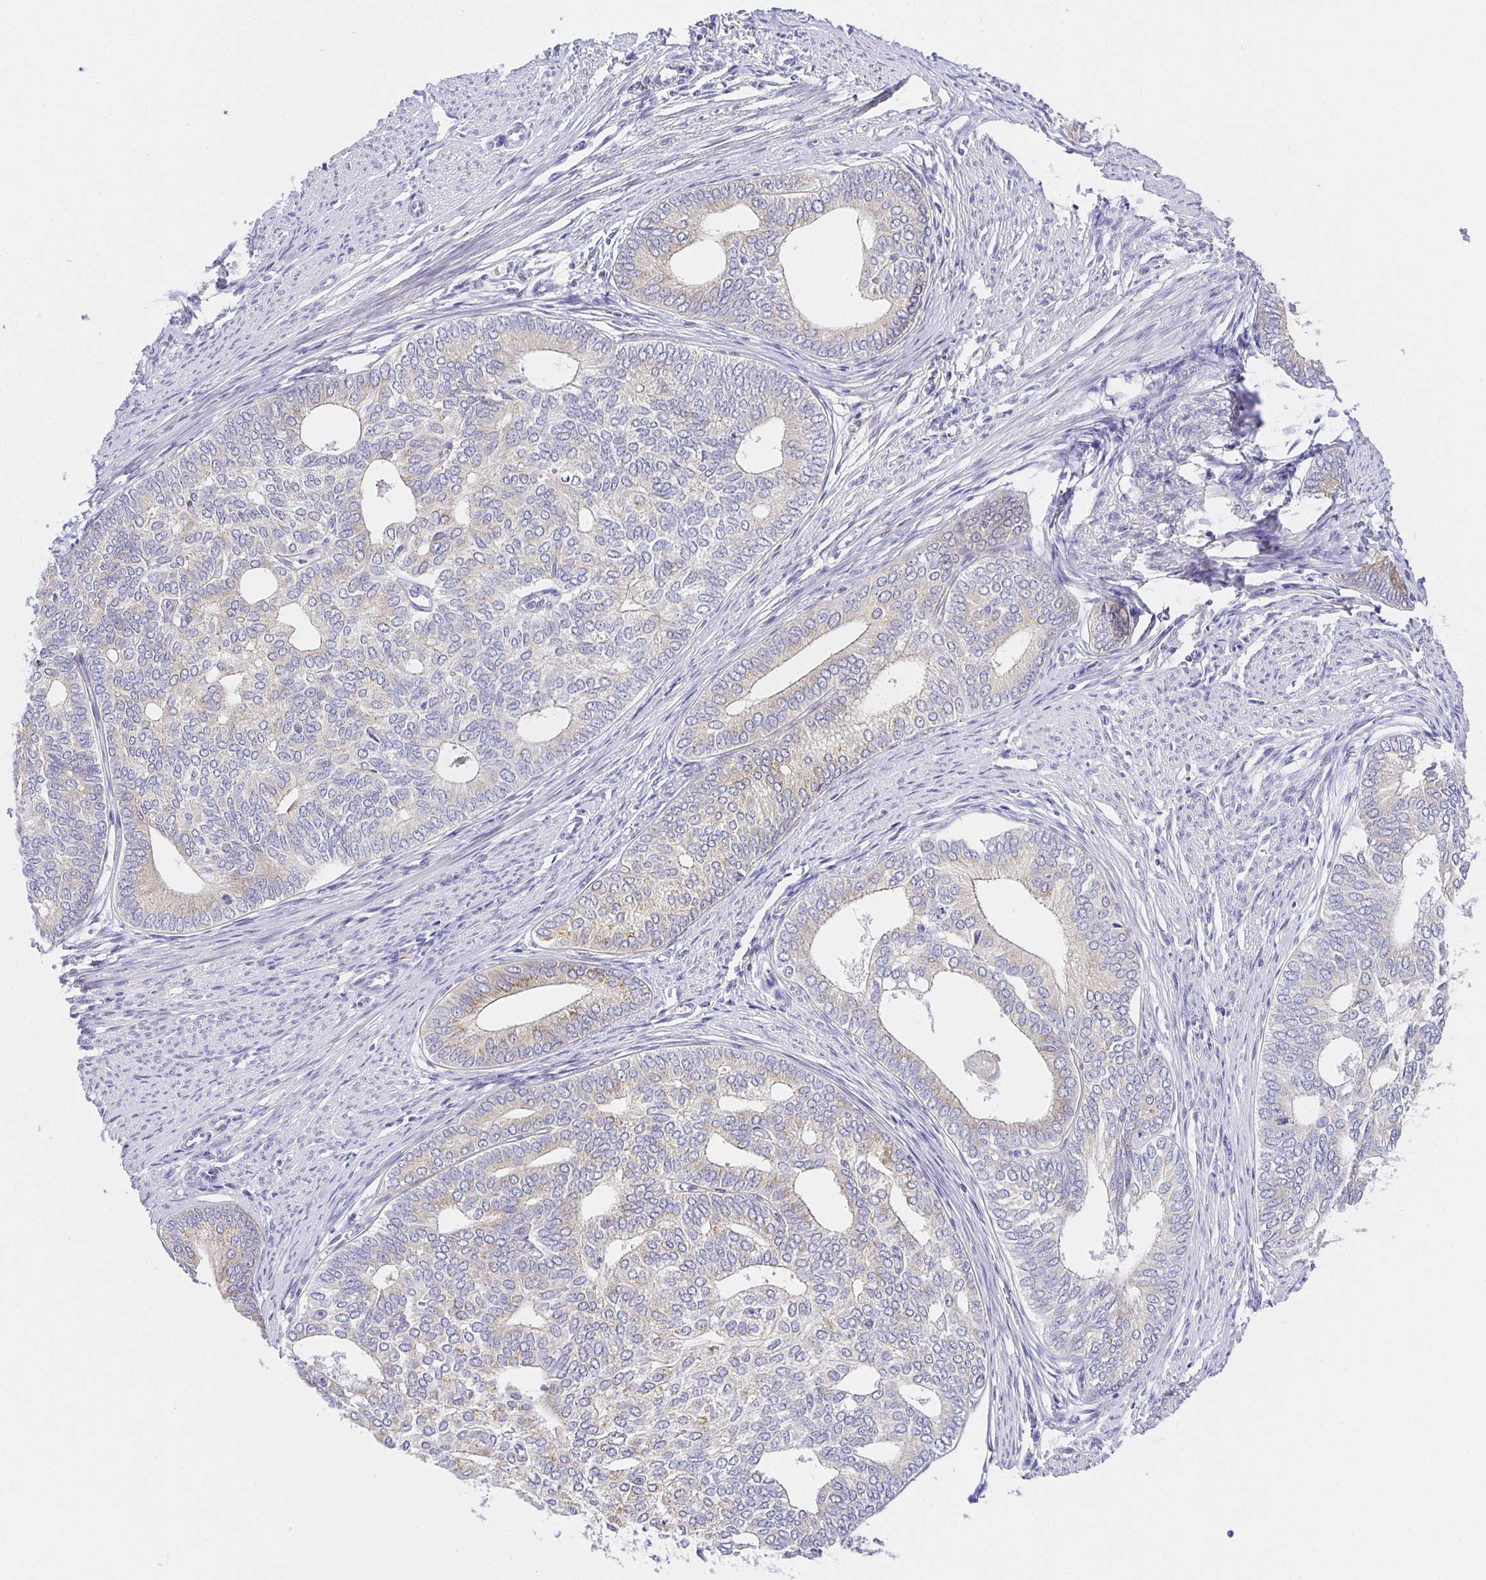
{"staining": {"intensity": "weak", "quantity": "<25%", "location": "cytoplasmic/membranous"}, "tissue": "endometrial cancer", "cell_type": "Tumor cells", "image_type": "cancer", "snomed": [{"axis": "morphology", "description": "Adenocarcinoma, NOS"}, {"axis": "topography", "description": "Endometrium"}], "caption": "Tumor cells show no significant positivity in endometrial cancer (adenocarcinoma).", "gene": "OPALIN", "patient": {"sex": "female", "age": 75}}